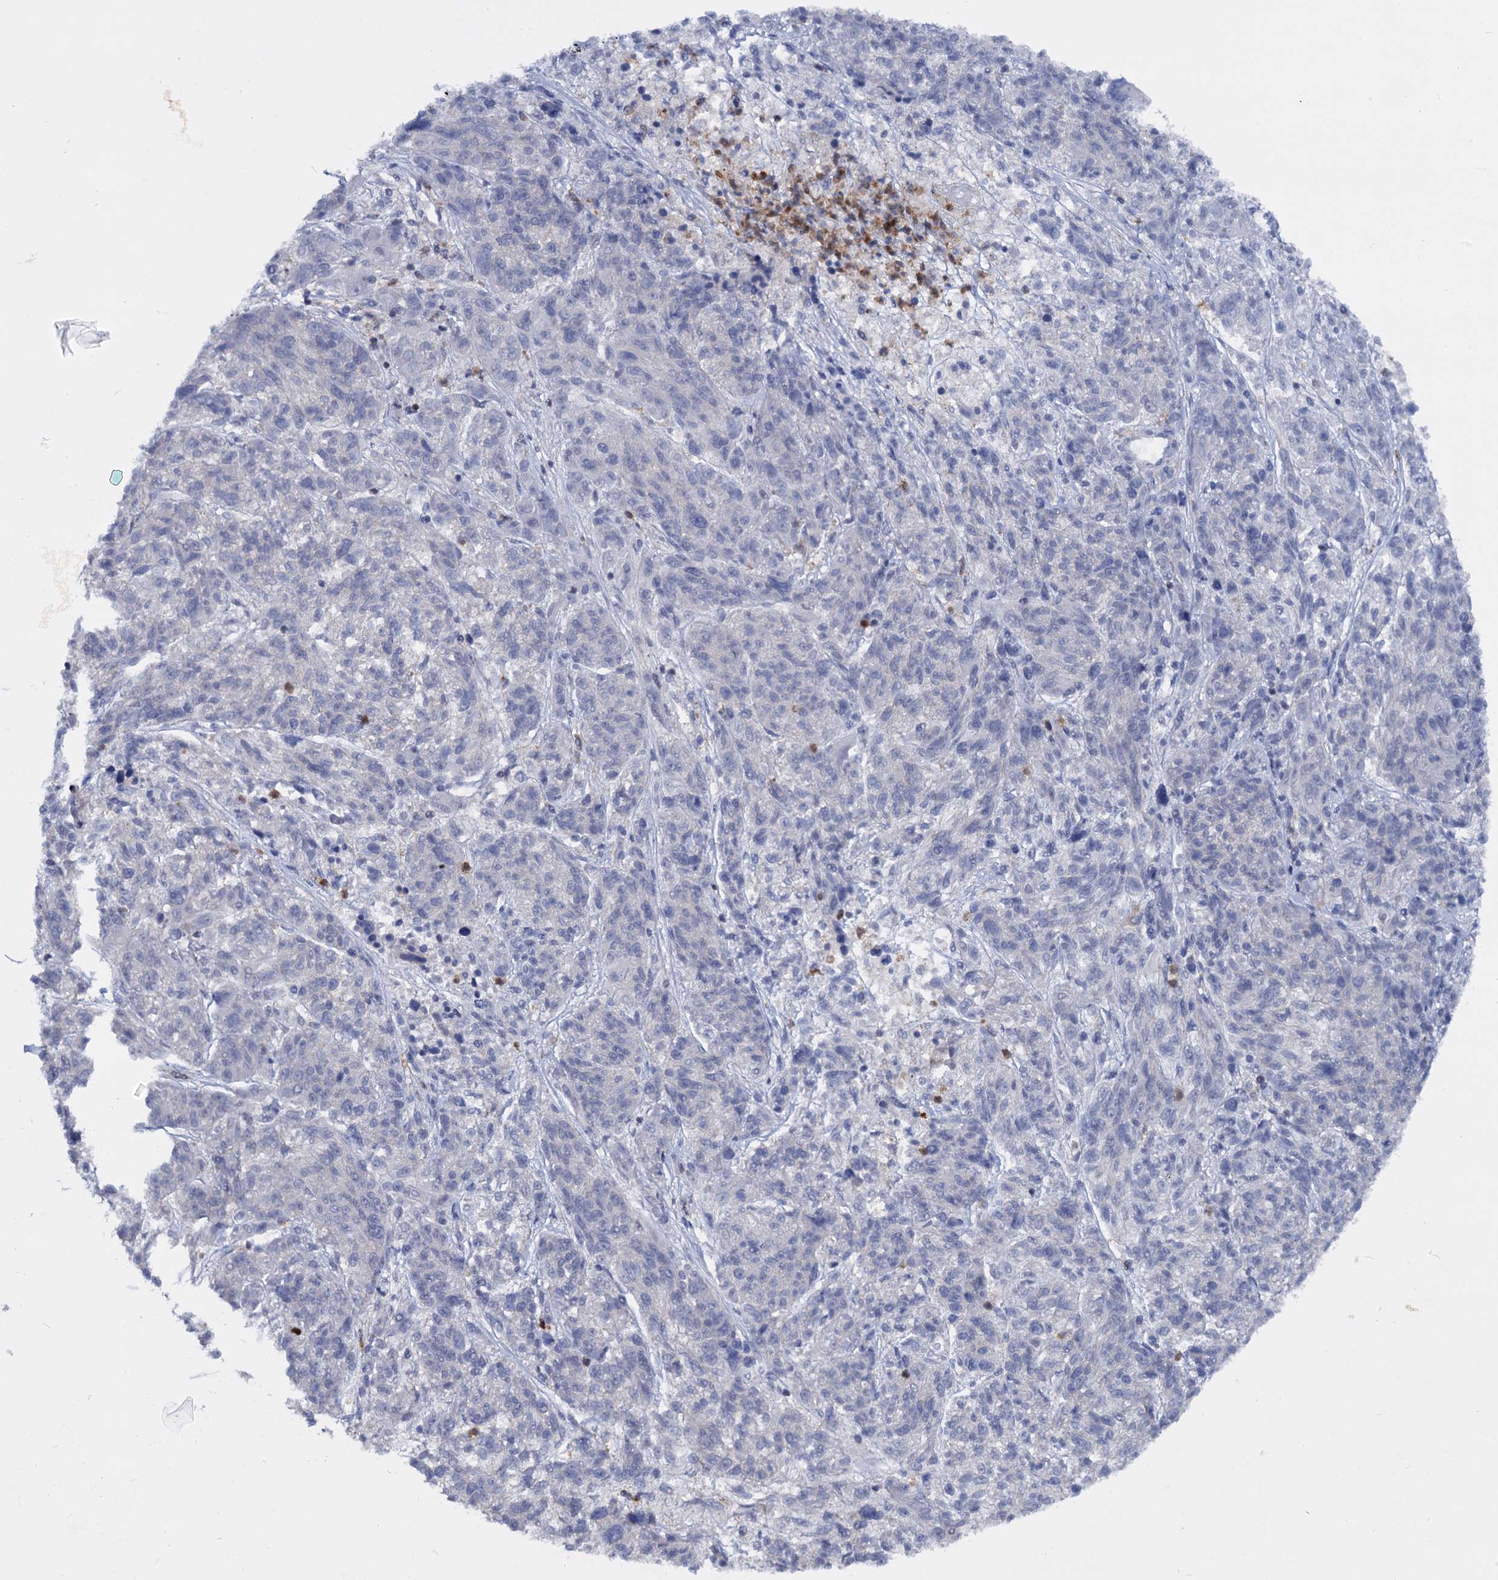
{"staining": {"intensity": "negative", "quantity": "none", "location": "none"}, "tissue": "melanoma", "cell_type": "Tumor cells", "image_type": "cancer", "snomed": [{"axis": "morphology", "description": "Malignant melanoma, NOS"}, {"axis": "topography", "description": "Skin"}], "caption": "An image of malignant melanoma stained for a protein exhibits no brown staining in tumor cells.", "gene": "RHOG", "patient": {"sex": "male", "age": 53}}